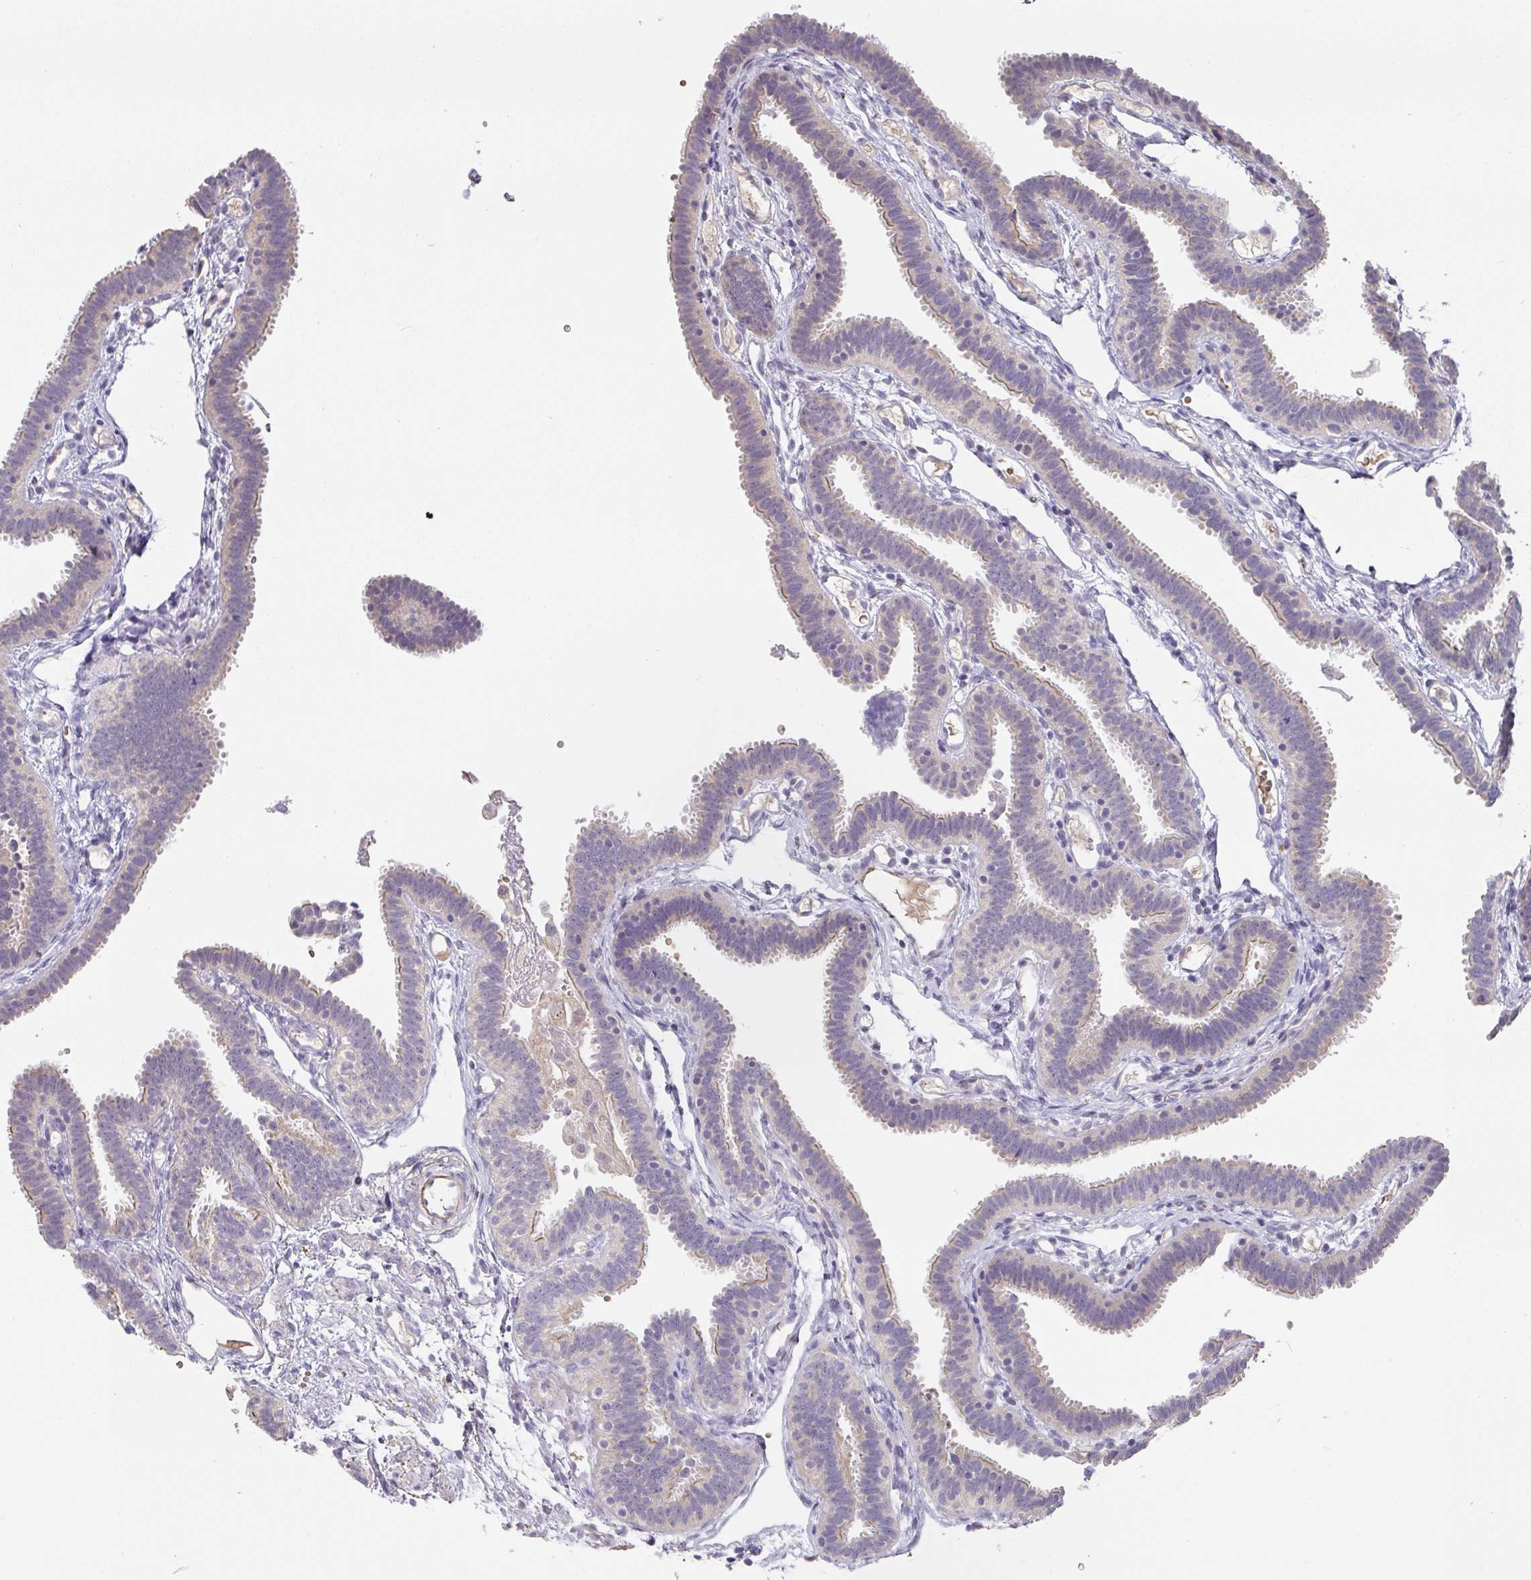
{"staining": {"intensity": "negative", "quantity": "none", "location": "none"}, "tissue": "fallopian tube", "cell_type": "Glandular cells", "image_type": "normal", "snomed": [{"axis": "morphology", "description": "Normal tissue, NOS"}, {"axis": "topography", "description": "Fallopian tube"}], "caption": "Immunohistochemistry (IHC) histopathology image of normal fallopian tube stained for a protein (brown), which displays no expression in glandular cells.", "gene": "FOXN4", "patient": {"sex": "female", "age": 37}}